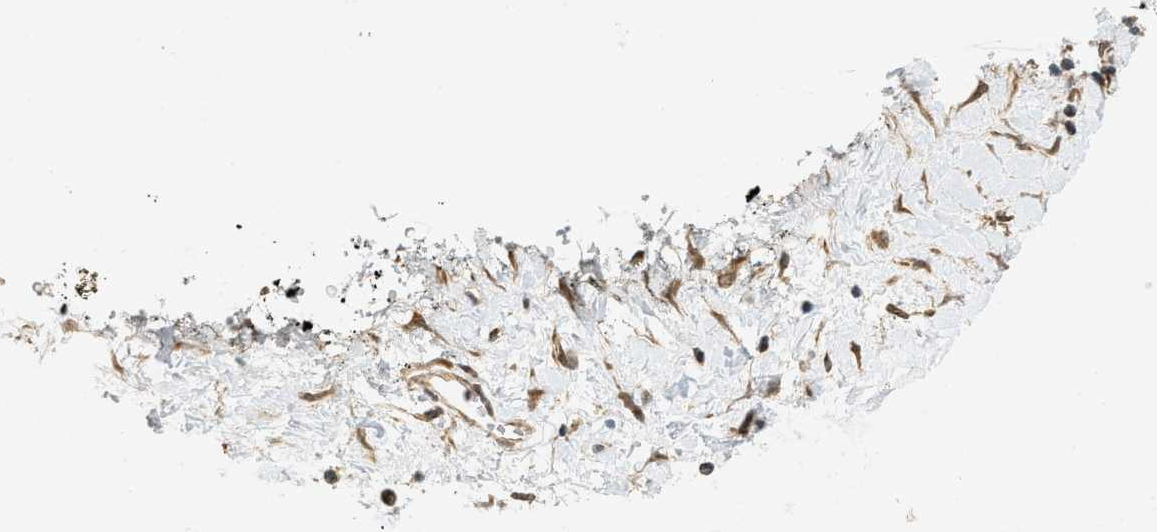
{"staining": {"intensity": "weak", "quantity": ">75%", "location": "cytoplasmic/membranous"}, "tissue": "pancreatic cancer", "cell_type": "Tumor cells", "image_type": "cancer", "snomed": [{"axis": "morphology", "description": "Normal tissue, NOS"}, {"axis": "morphology", "description": "Adenocarcinoma, NOS"}, {"axis": "topography", "description": "Pancreas"}, {"axis": "topography", "description": "Duodenum"}], "caption": "IHC photomicrograph of human pancreatic adenocarcinoma stained for a protein (brown), which shows low levels of weak cytoplasmic/membranous staining in about >75% of tumor cells.", "gene": "GIGYF1", "patient": {"sex": "female", "age": 60}}